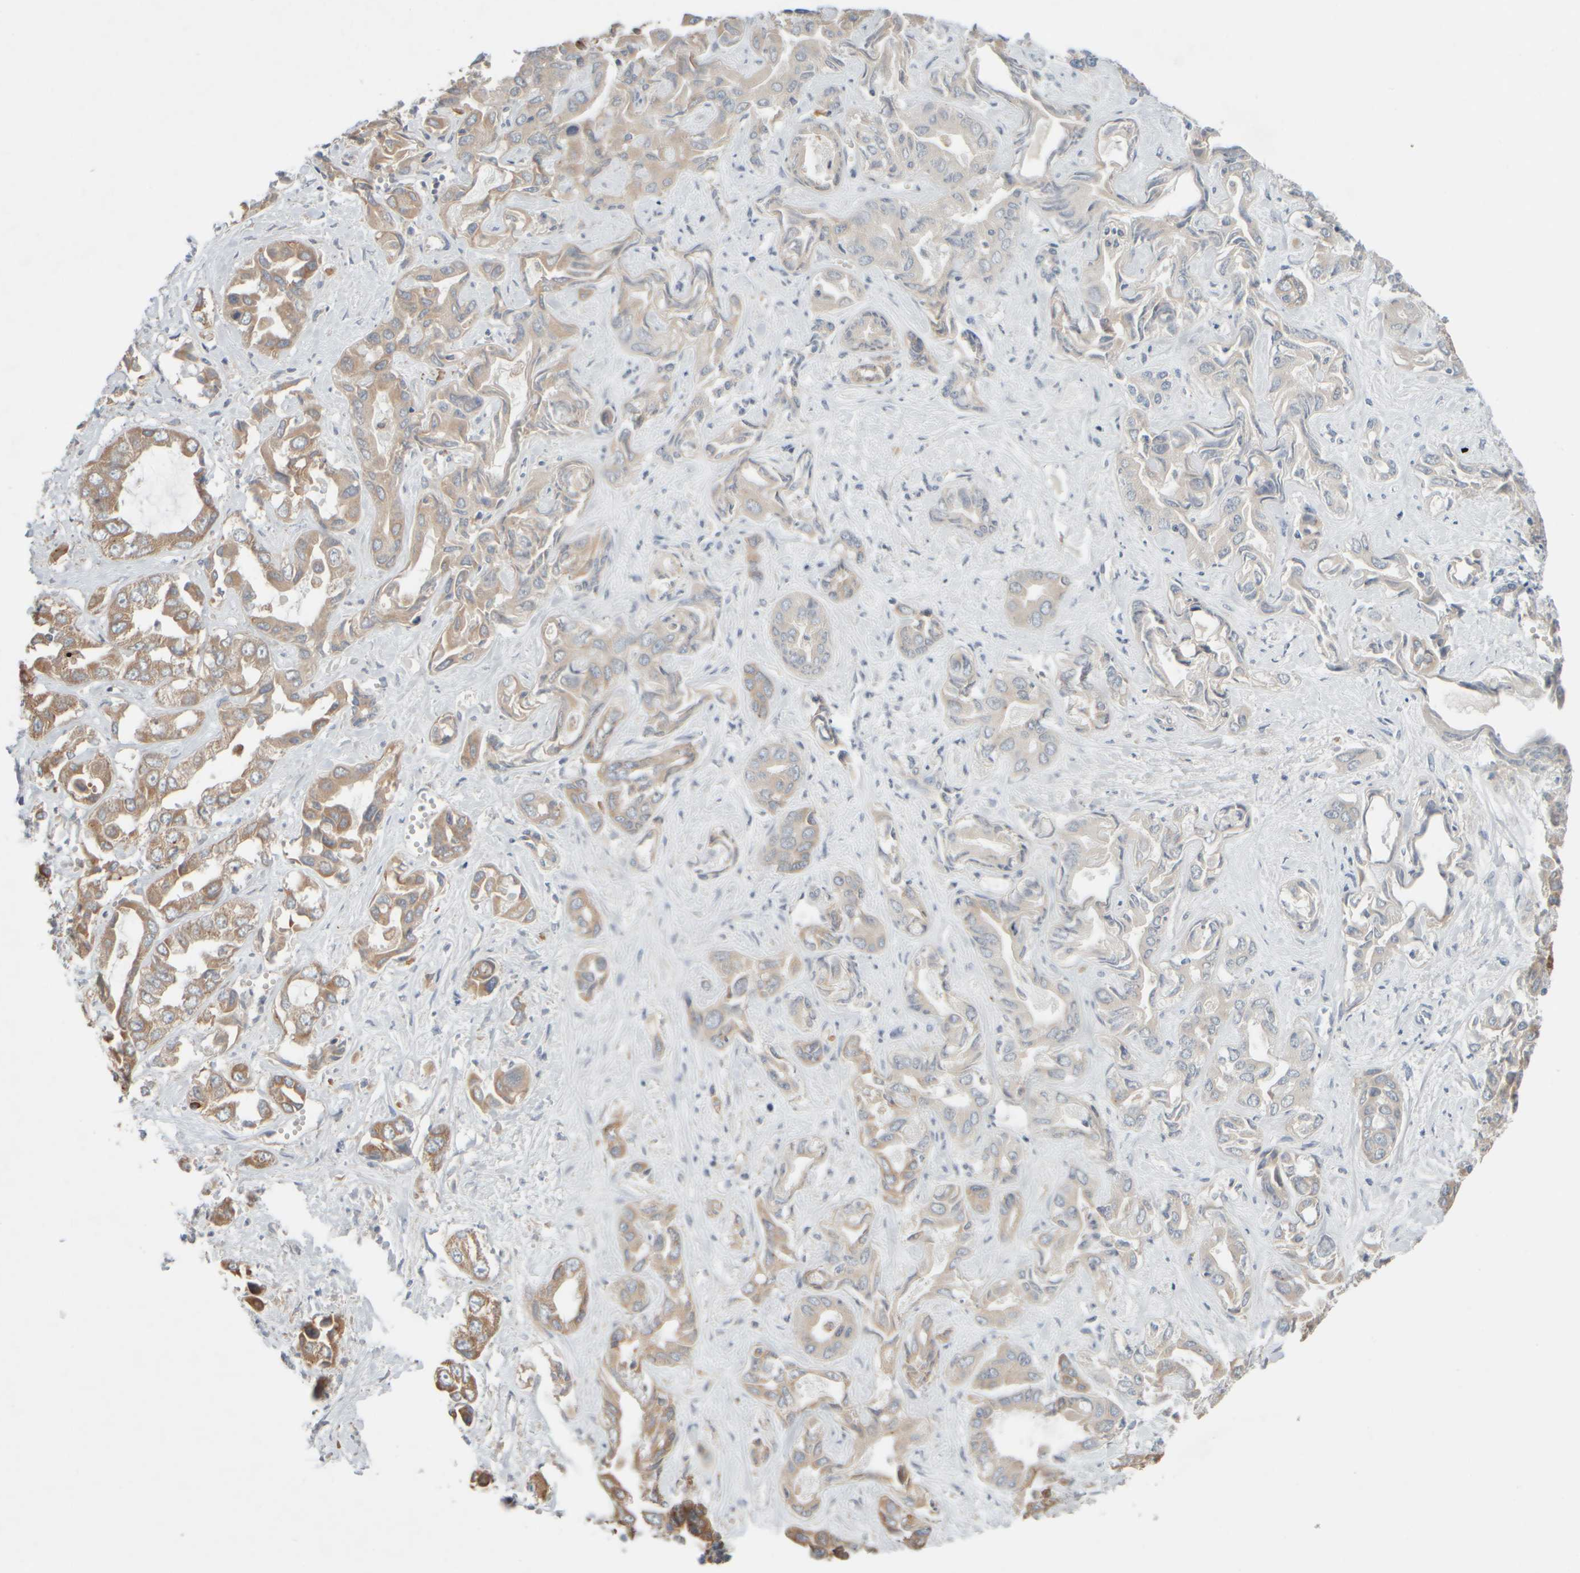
{"staining": {"intensity": "moderate", "quantity": ">75%", "location": "cytoplasmic/membranous"}, "tissue": "liver cancer", "cell_type": "Tumor cells", "image_type": "cancer", "snomed": [{"axis": "morphology", "description": "Cholangiocarcinoma"}, {"axis": "topography", "description": "Liver"}], "caption": "Liver cancer (cholangiocarcinoma) tissue displays moderate cytoplasmic/membranous expression in approximately >75% of tumor cells, visualized by immunohistochemistry. (DAB (3,3'-diaminobenzidine) = brown stain, brightfield microscopy at high magnification).", "gene": "EIF2B3", "patient": {"sex": "female", "age": 52}}